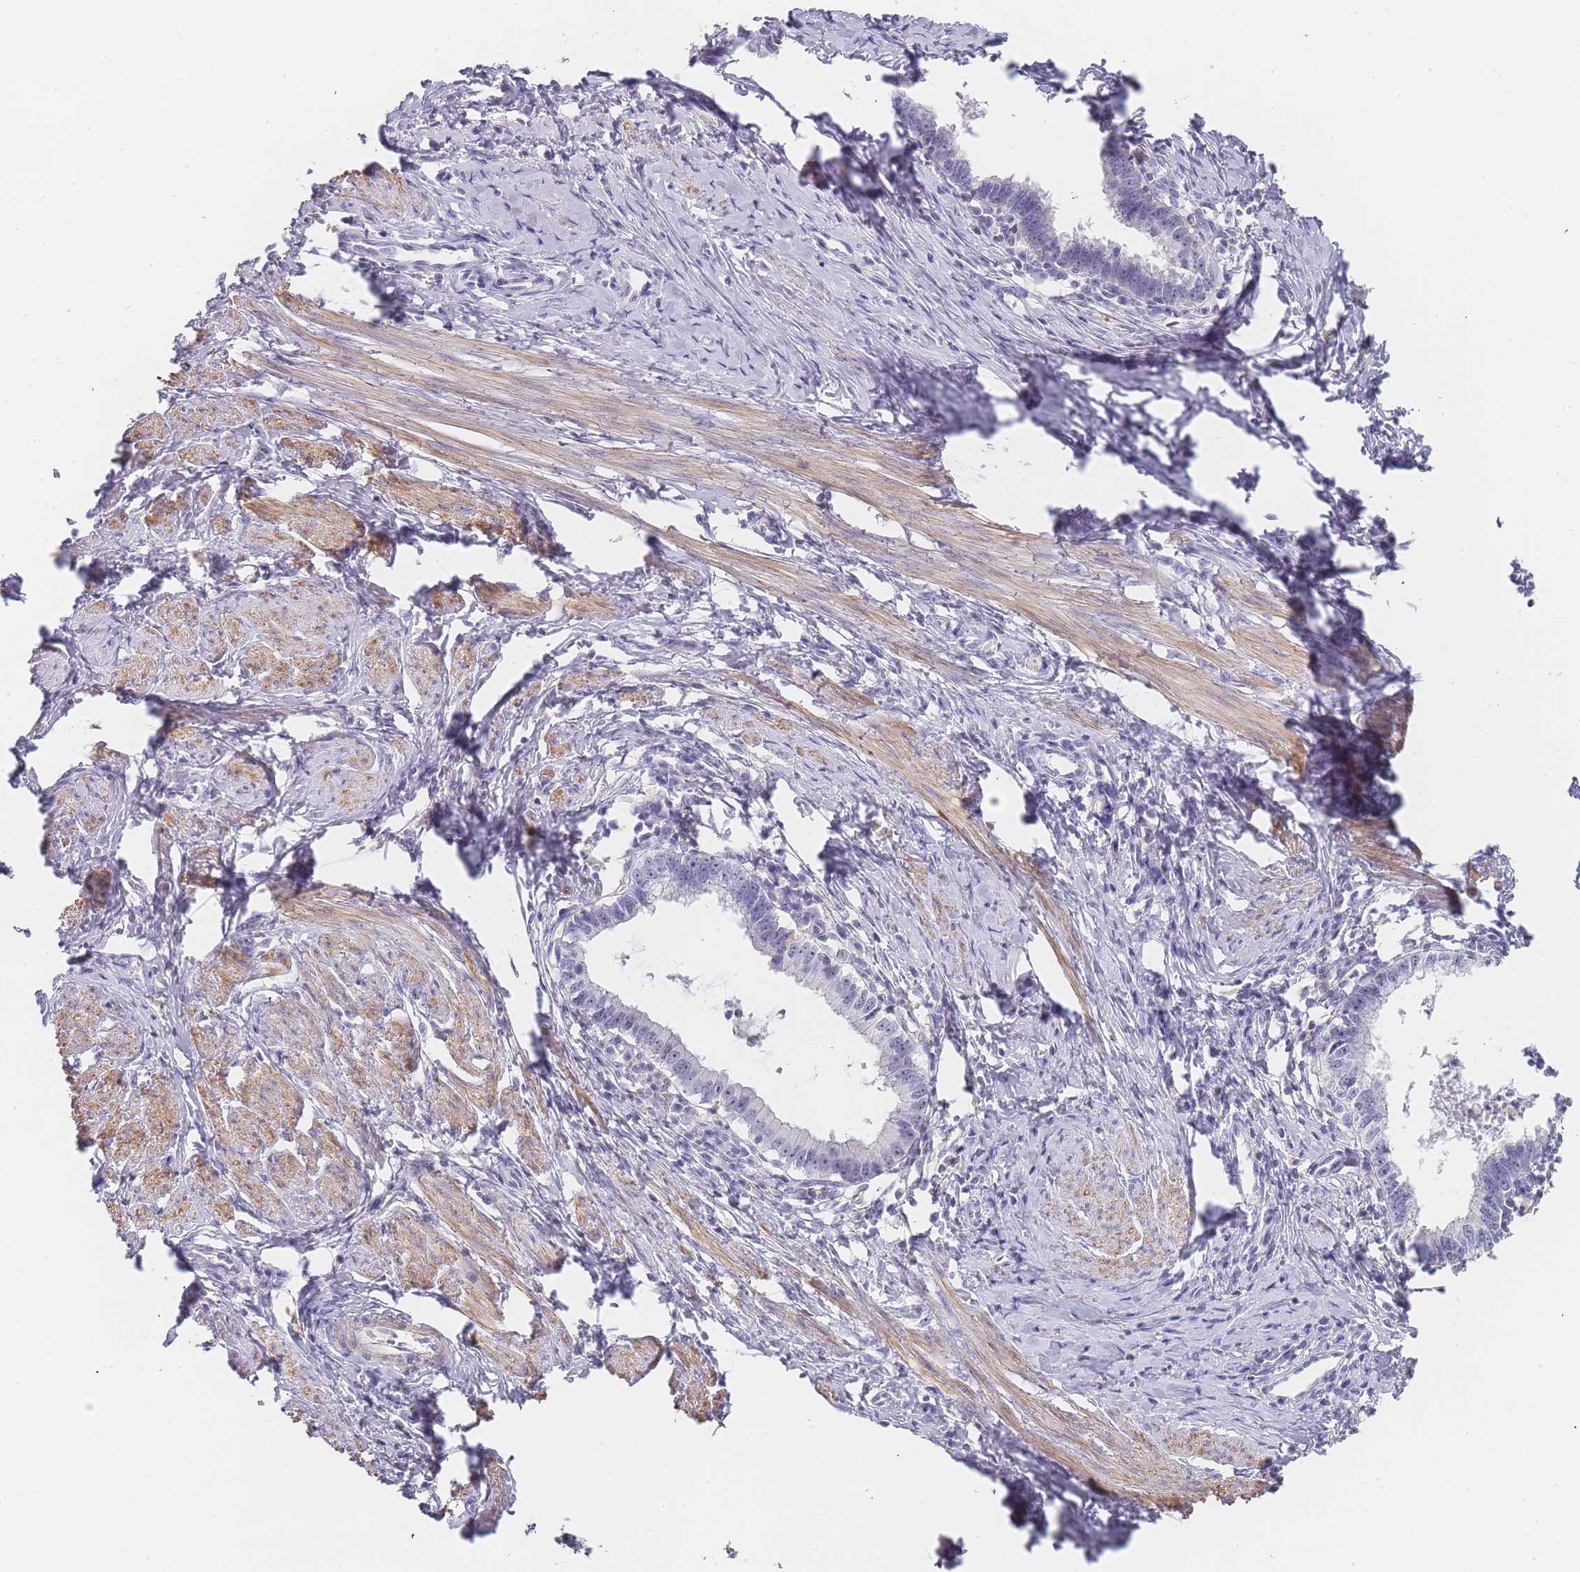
{"staining": {"intensity": "negative", "quantity": "none", "location": "none"}, "tissue": "cervical cancer", "cell_type": "Tumor cells", "image_type": "cancer", "snomed": [{"axis": "morphology", "description": "Adenocarcinoma, NOS"}, {"axis": "topography", "description": "Cervix"}], "caption": "Human adenocarcinoma (cervical) stained for a protein using immunohistochemistry shows no positivity in tumor cells.", "gene": "NOP14", "patient": {"sex": "female", "age": 36}}